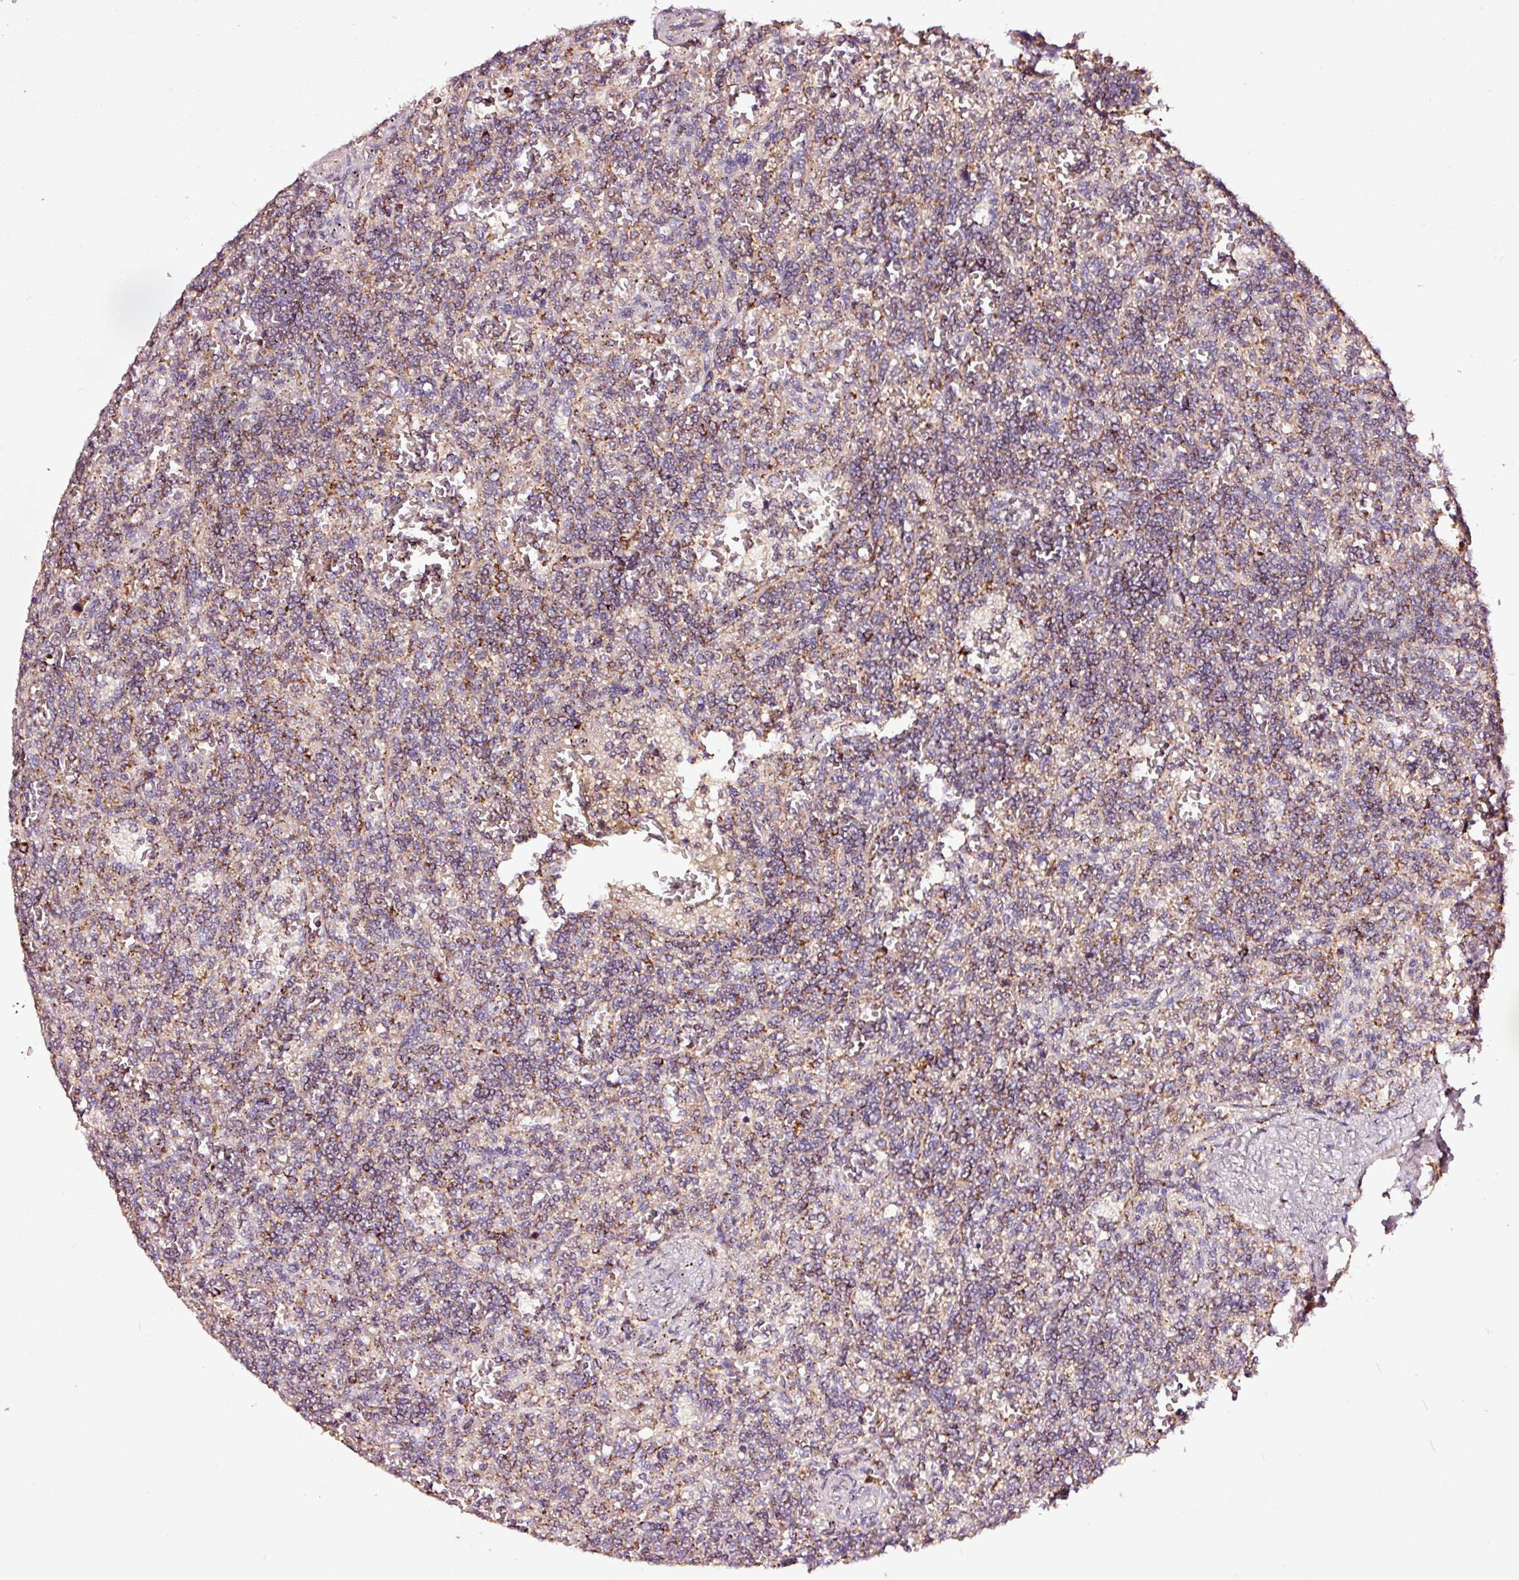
{"staining": {"intensity": "moderate", "quantity": "<25%", "location": "cytoplasmic/membranous"}, "tissue": "lymphoma", "cell_type": "Tumor cells", "image_type": "cancer", "snomed": [{"axis": "morphology", "description": "Malignant lymphoma, non-Hodgkin's type, Low grade"}, {"axis": "topography", "description": "Spleen"}], "caption": "Immunohistochemistry photomicrograph of human lymphoma stained for a protein (brown), which reveals low levels of moderate cytoplasmic/membranous staining in about <25% of tumor cells.", "gene": "TPM1", "patient": {"sex": "male", "age": 73}}